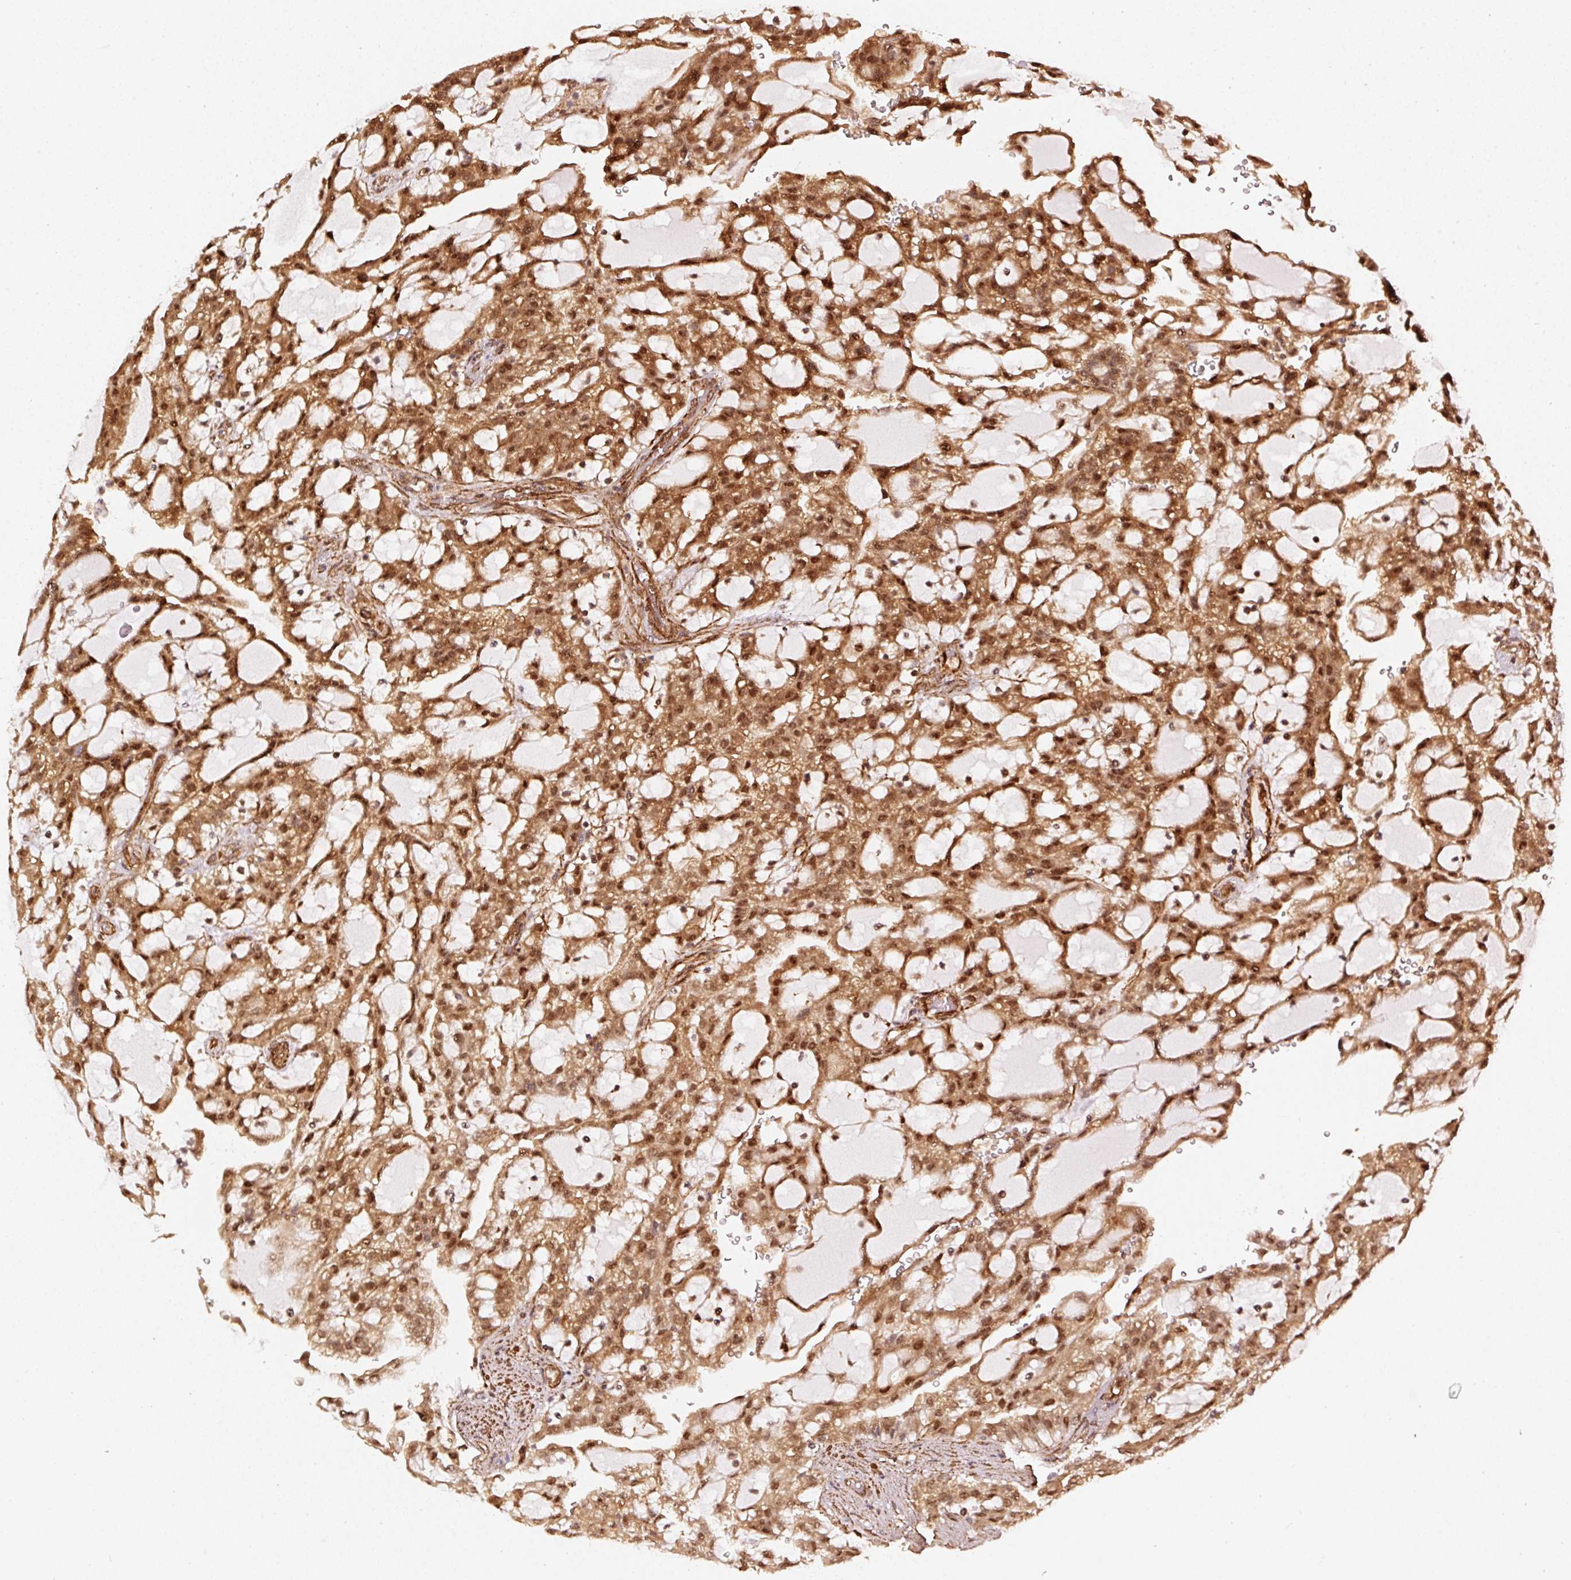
{"staining": {"intensity": "strong", "quantity": ">75%", "location": "cytoplasmic/membranous,nuclear"}, "tissue": "renal cancer", "cell_type": "Tumor cells", "image_type": "cancer", "snomed": [{"axis": "morphology", "description": "Adenocarcinoma, NOS"}, {"axis": "topography", "description": "Kidney"}], "caption": "Human renal cancer stained with a protein marker reveals strong staining in tumor cells.", "gene": "PSMD1", "patient": {"sex": "male", "age": 63}}